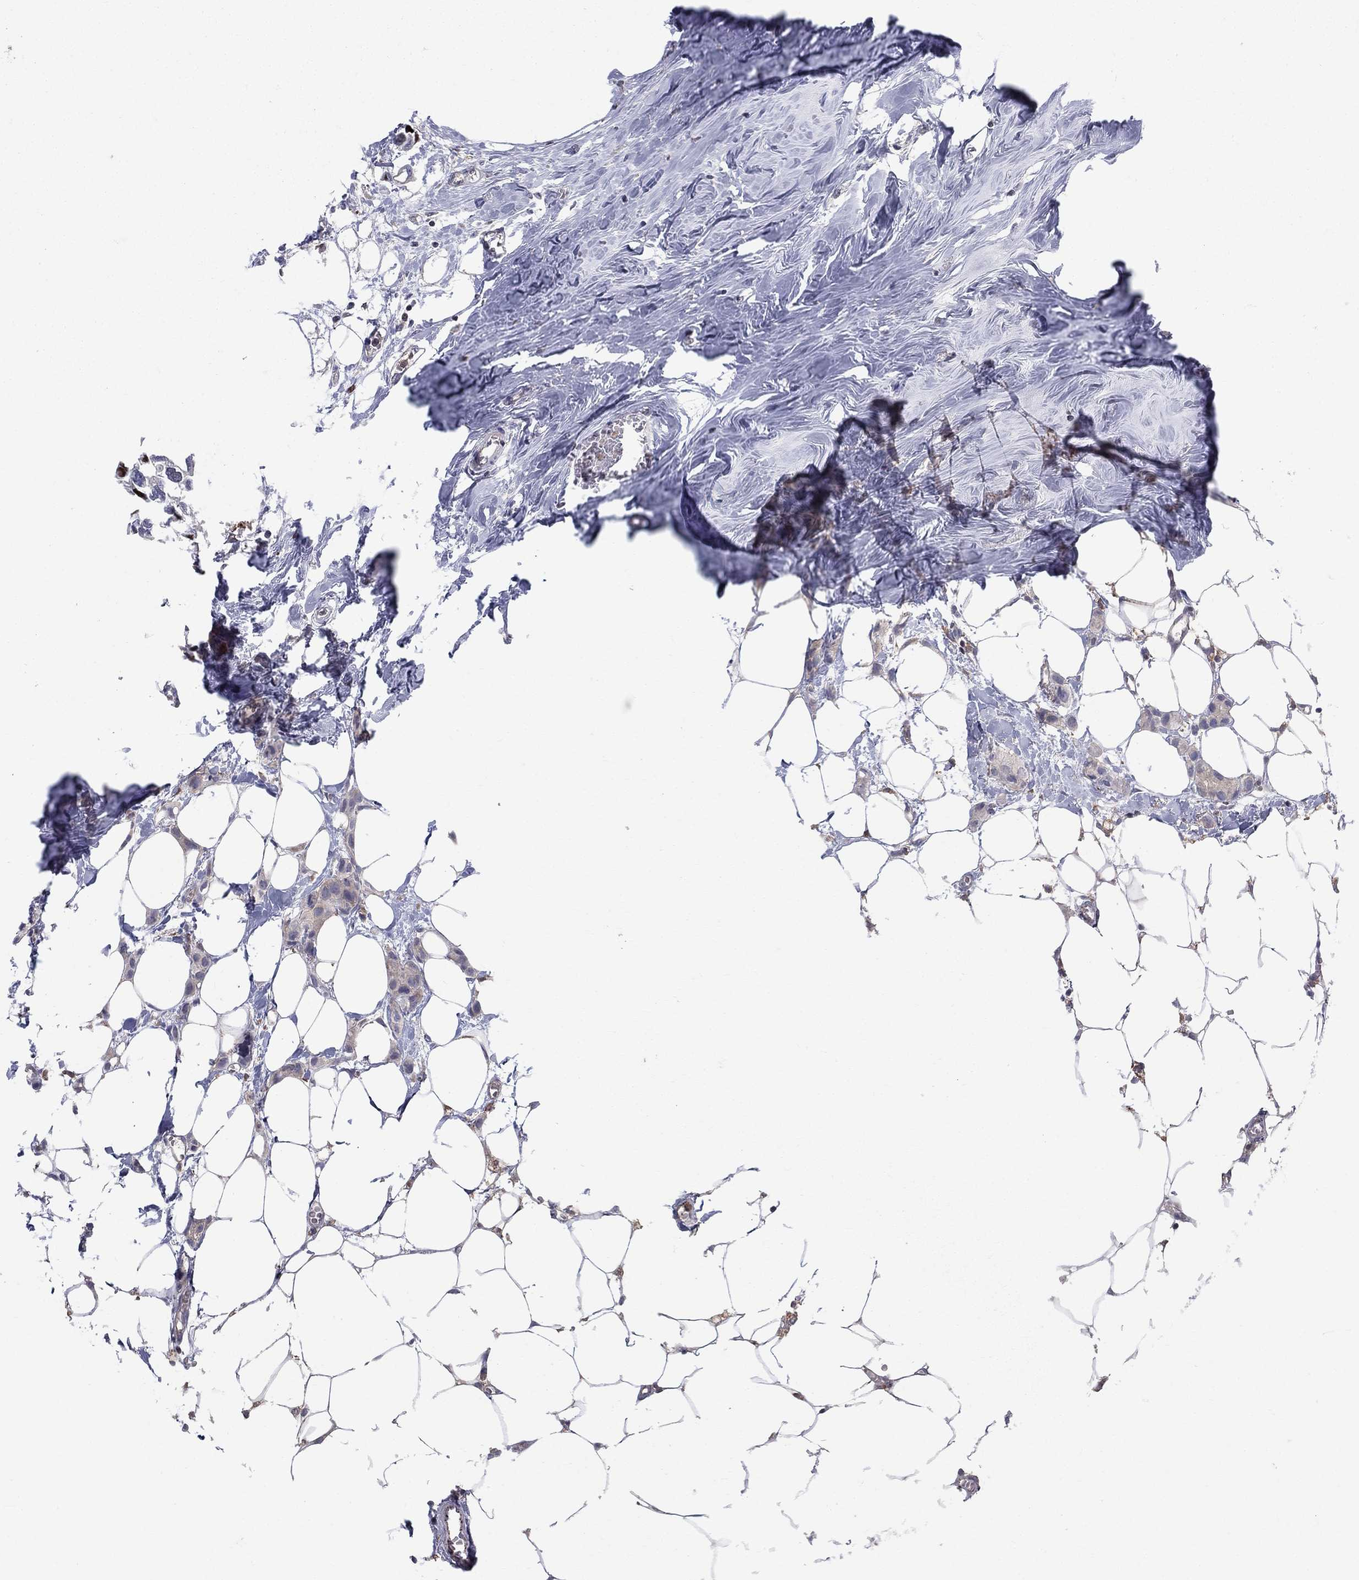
{"staining": {"intensity": "negative", "quantity": "none", "location": "none"}, "tissue": "breast cancer", "cell_type": "Tumor cells", "image_type": "cancer", "snomed": [{"axis": "morphology", "description": "Duct carcinoma"}, {"axis": "topography", "description": "Breast"}], "caption": "There is no significant staining in tumor cells of intraductal carcinoma (breast). (DAB IHC with hematoxylin counter stain).", "gene": "ZNHIT3", "patient": {"sex": "female", "age": 85}}